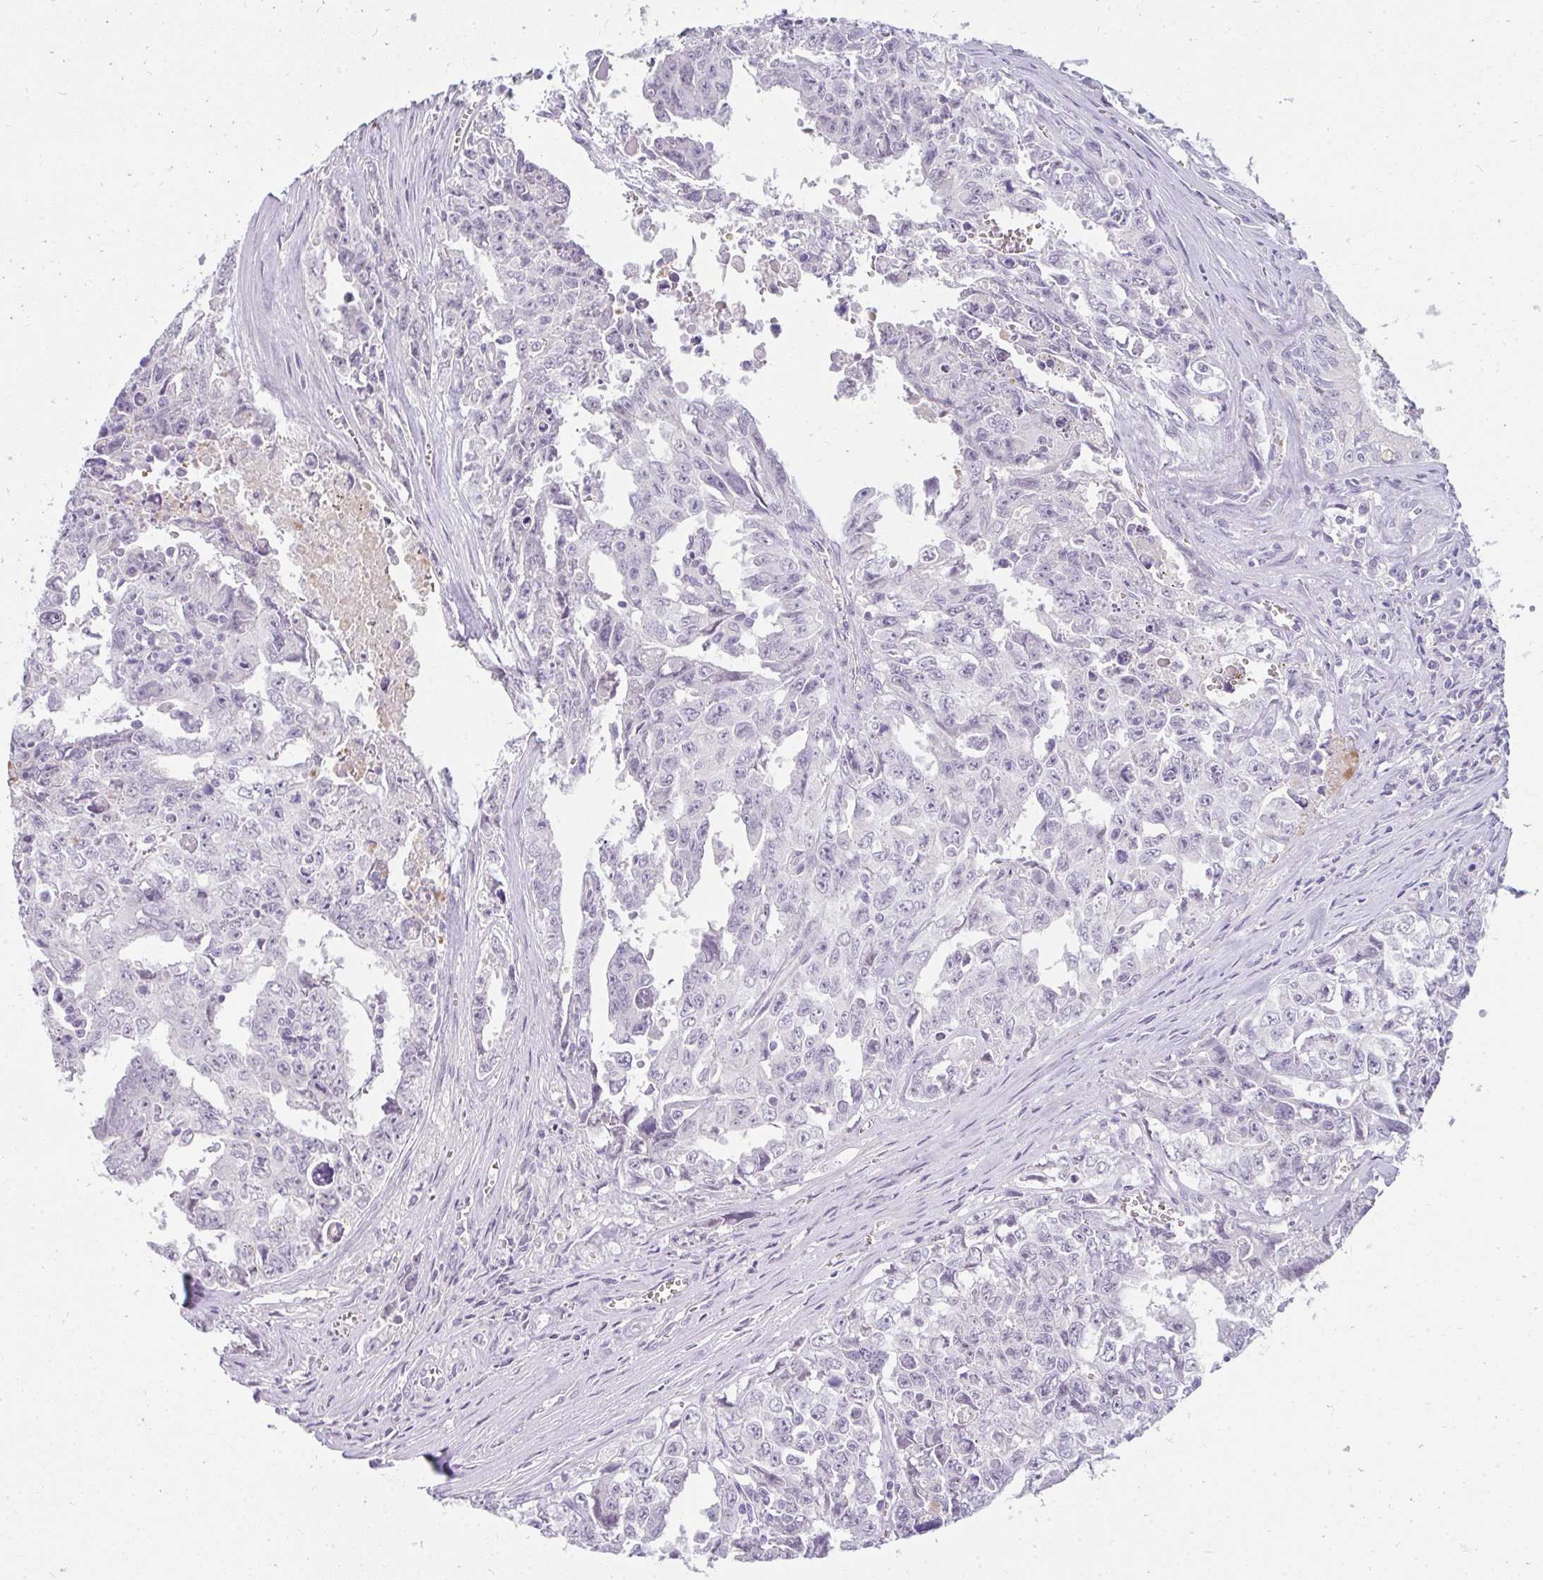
{"staining": {"intensity": "negative", "quantity": "none", "location": "none"}, "tissue": "testis cancer", "cell_type": "Tumor cells", "image_type": "cancer", "snomed": [{"axis": "morphology", "description": "Carcinoma, Embryonal, NOS"}, {"axis": "topography", "description": "Testis"}], "caption": "This is an immunohistochemistry (IHC) image of embryonal carcinoma (testis). There is no positivity in tumor cells.", "gene": "PPP1R3G", "patient": {"sex": "male", "age": 24}}